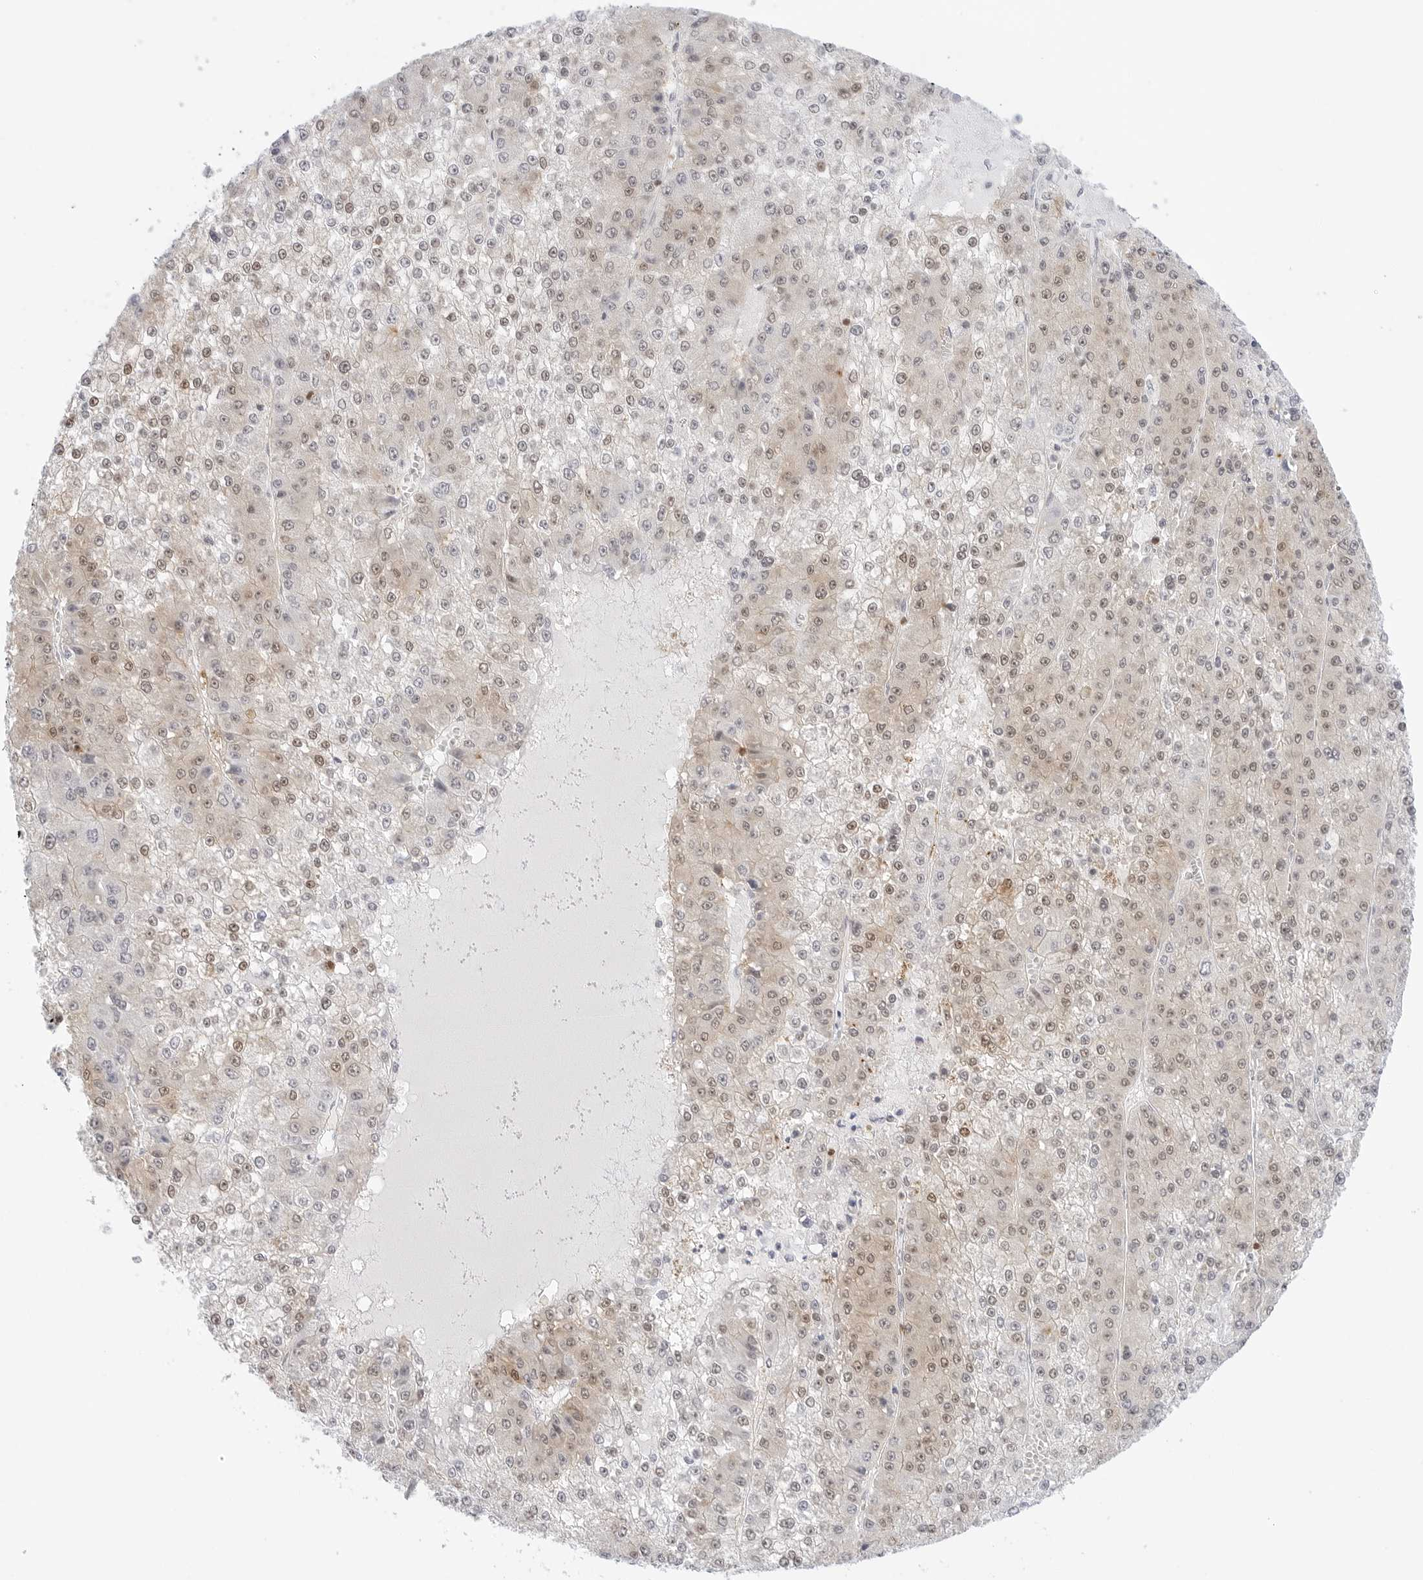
{"staining": {"intensity": "weak", "quantity": ">75%", "location": "cytoplasmic/membranous,nuclear"}, "tissue": "liver cancer", "cell_type": "Tumor cells", "image_type": "cancer", "snomed": [{"axis": "morphology", "description": "Carcinoma, Hepatocellular, NOS"}, {"axis": "topography", "description": "Liver"}], "caption": "Immunohistochemistry image of liver hepatocellular carcinoma stained for a protein (brown), which shows low levels of weak cytoplasmic/membranous and nuclear staining in about >75% of tumor cells.", "gene": "SLC9A3R1", "patient": {"sex": "female", "age": 73}}